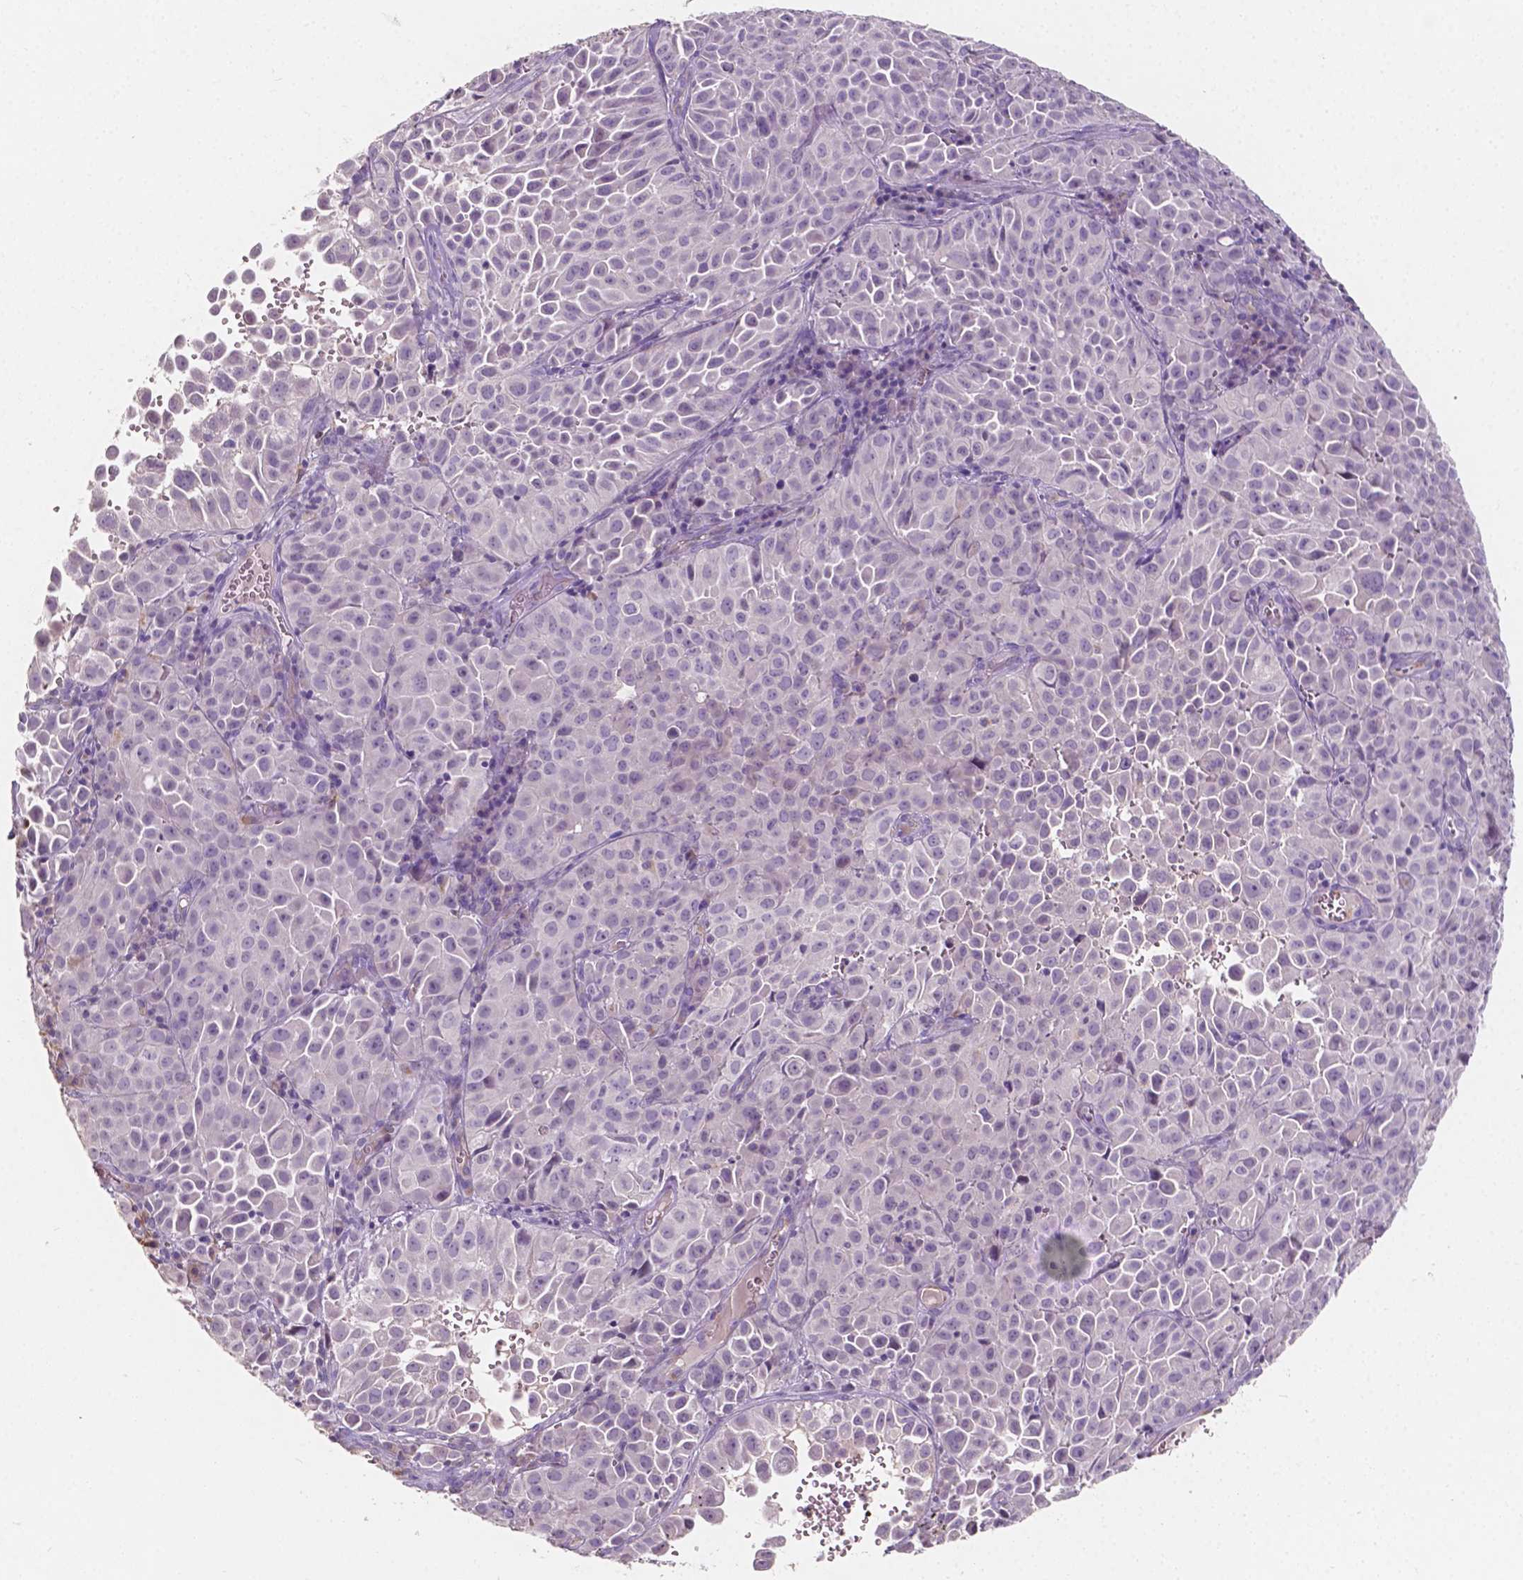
{"staining": {"intensity": "negative", "quantity": "none", "location": "none"}, "tissue": "cervical cancer", "cell_type": "Tumor cells", "image_type": "cancer", "snomed": [{"axis": "morphology", "description": "Squamous cell carcinoma, NOS"}, {"axis": "topography", "description": "Cervix"}], "caption": "This is a histopathology image of immunohistochemistry (IHC) staining of cervical cancer (squamous cell carcinoma), which shows no positivity in tumor cells.", "gene": "SLC22A4", "patient": {"sex": "female", "age": 55}}